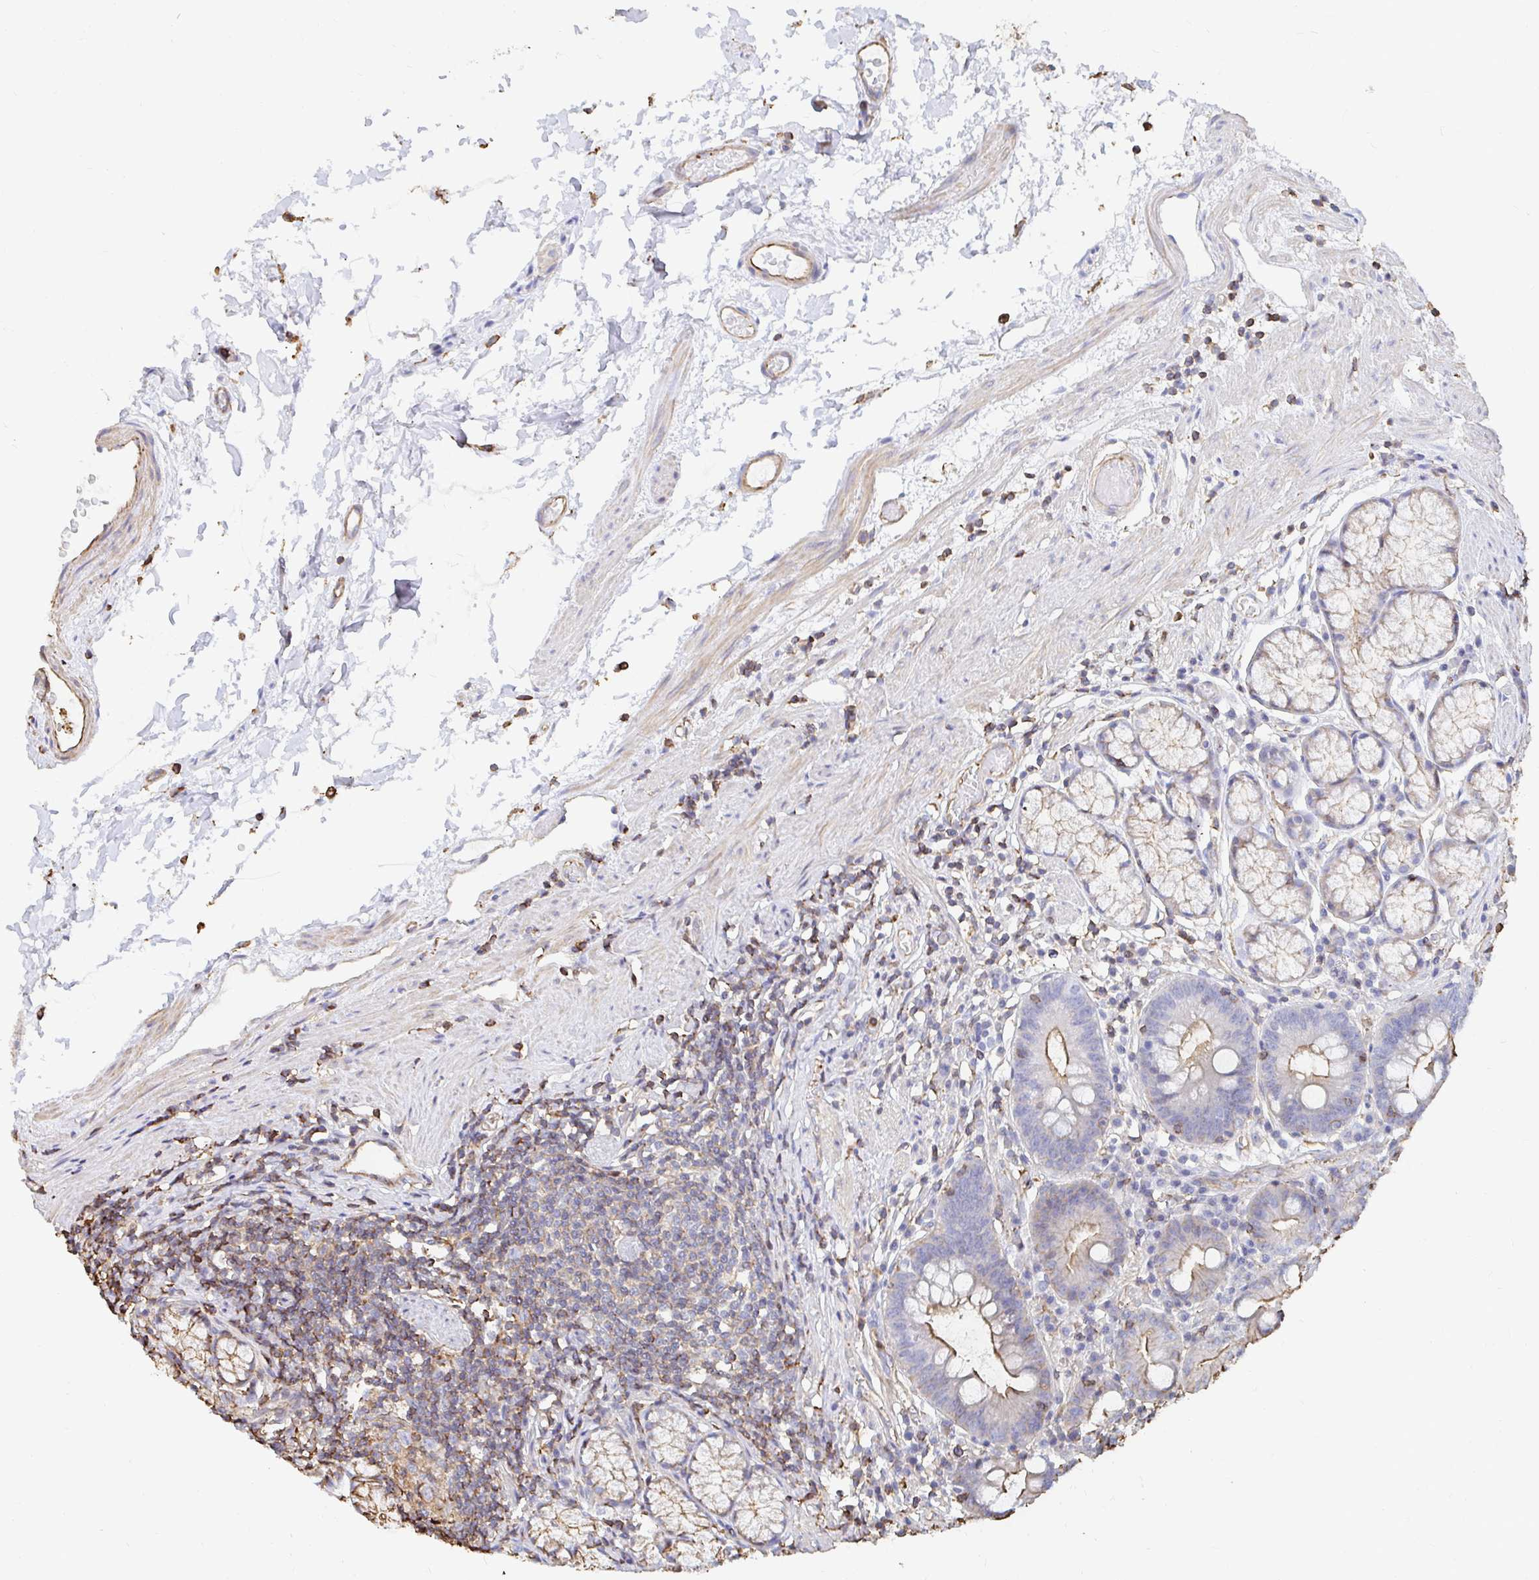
{"staining": {"intensity": "moderate", "quantity": "25%-75%", "location": "cytoplasmic/membranous"}, "tissue": "stomach", "cell_type": "Glandular cells", "image_type": "normal", "snomed": [{"axis": "morphology", "description": "Normal tissue, NOS"}, {"axis": "topography", "description": "Stomach"}], "caption": "Immunohistochemistry micrograph of normal stomach: human stomach stained using IHC shows medium levels of moderate protein expression localized specifically in the cytoplasmic/membranous of glandular cells, appearing as a cytoplasmic/membranous brown color.", "gene": "PTPN14", "patient": {"sex": "male", "age": 55}}